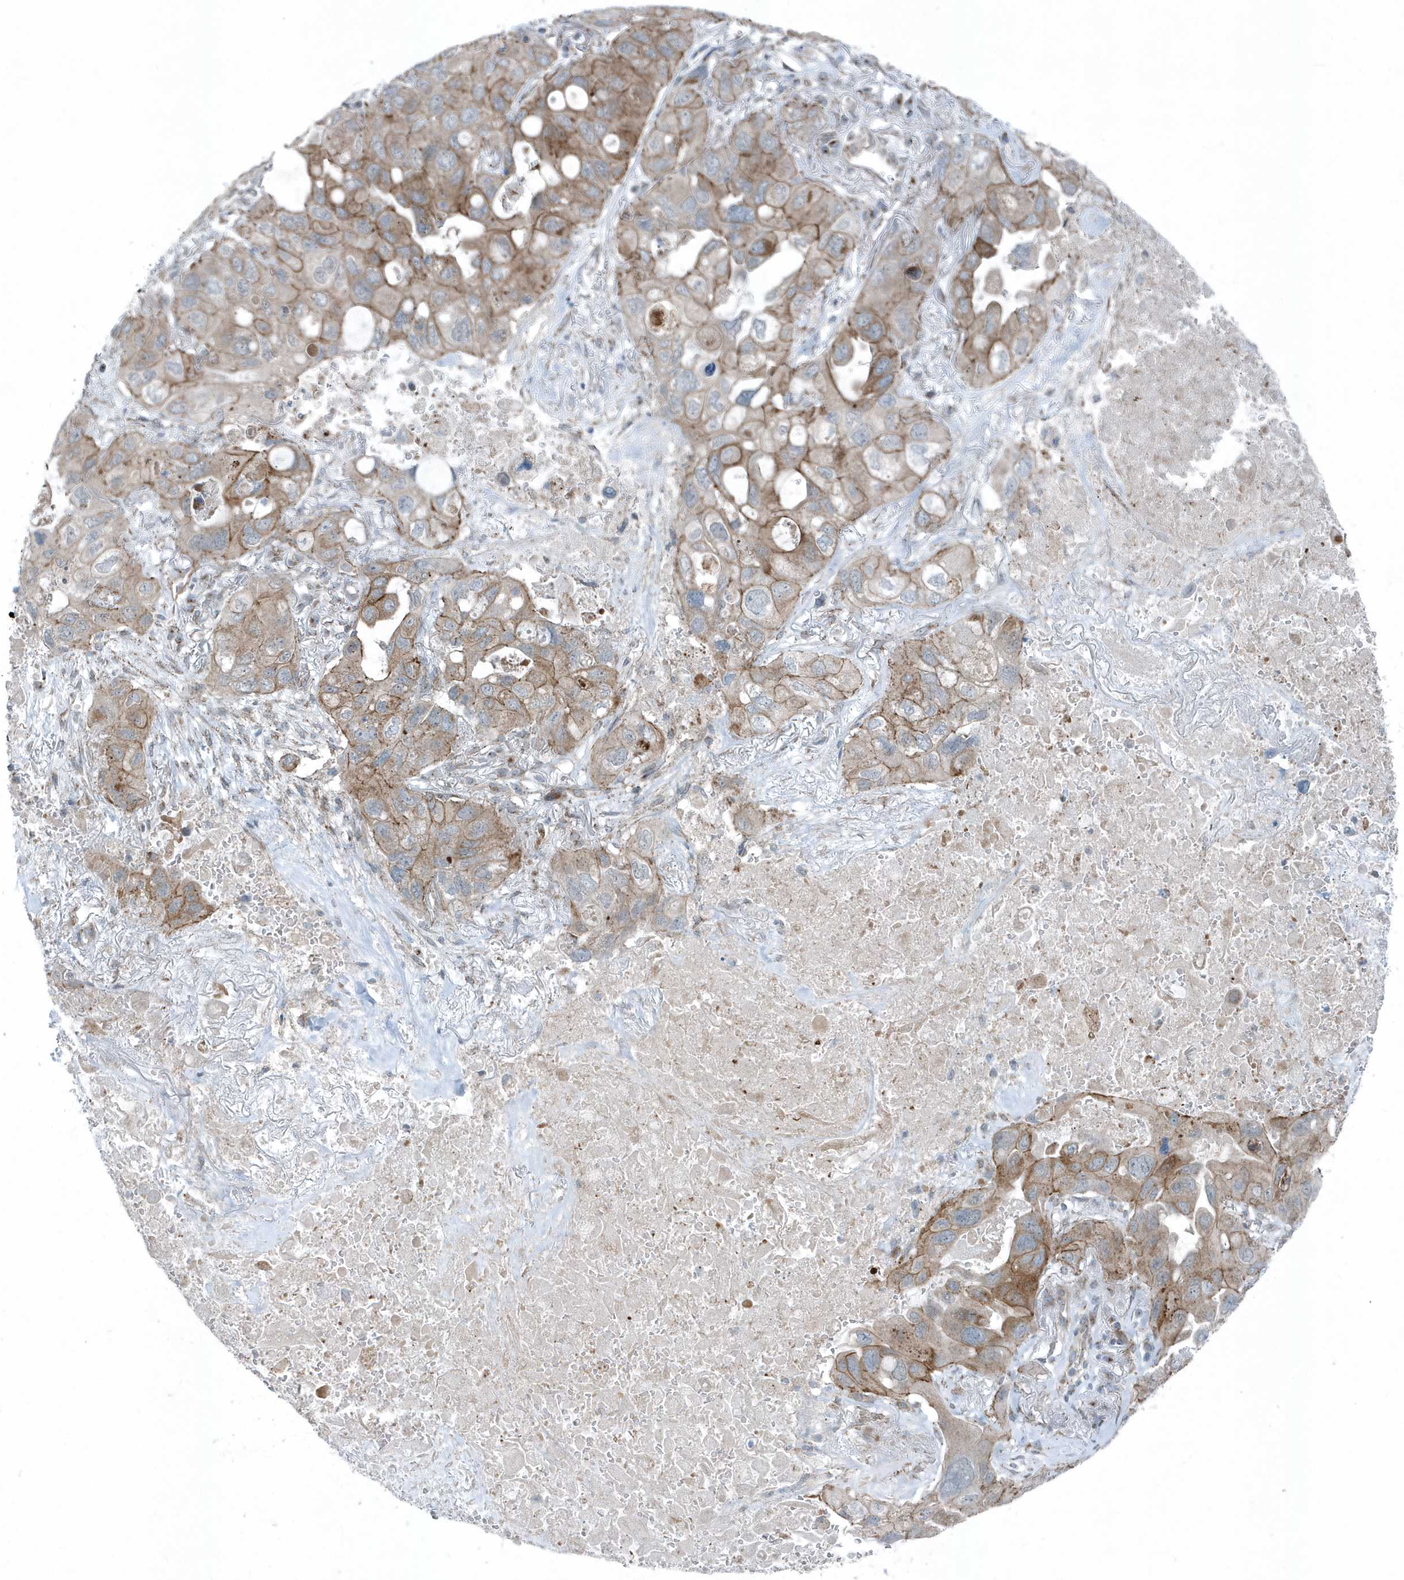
{"staining": {"intensity": "moderate", "quantity": "25%-75%", "location": "cytoplasmic/membranous"}, "tissue": "lung cancer", "cell_type": "Tumor cells", "image_type": "cancer", "snomed": [{"axis": "morphology", "description": "Squamous cell carcinoma, NOS"}, {"axis": "topography", "description": "Lung"}], "caption": "Brown immunohistochemical staining in lung cancer shows moderate cytoplasmic/membranous positivity in about 25%-75% of tumor cells.", "gene": "GCC2", "patient": {"sex": "female", "age": 73}}